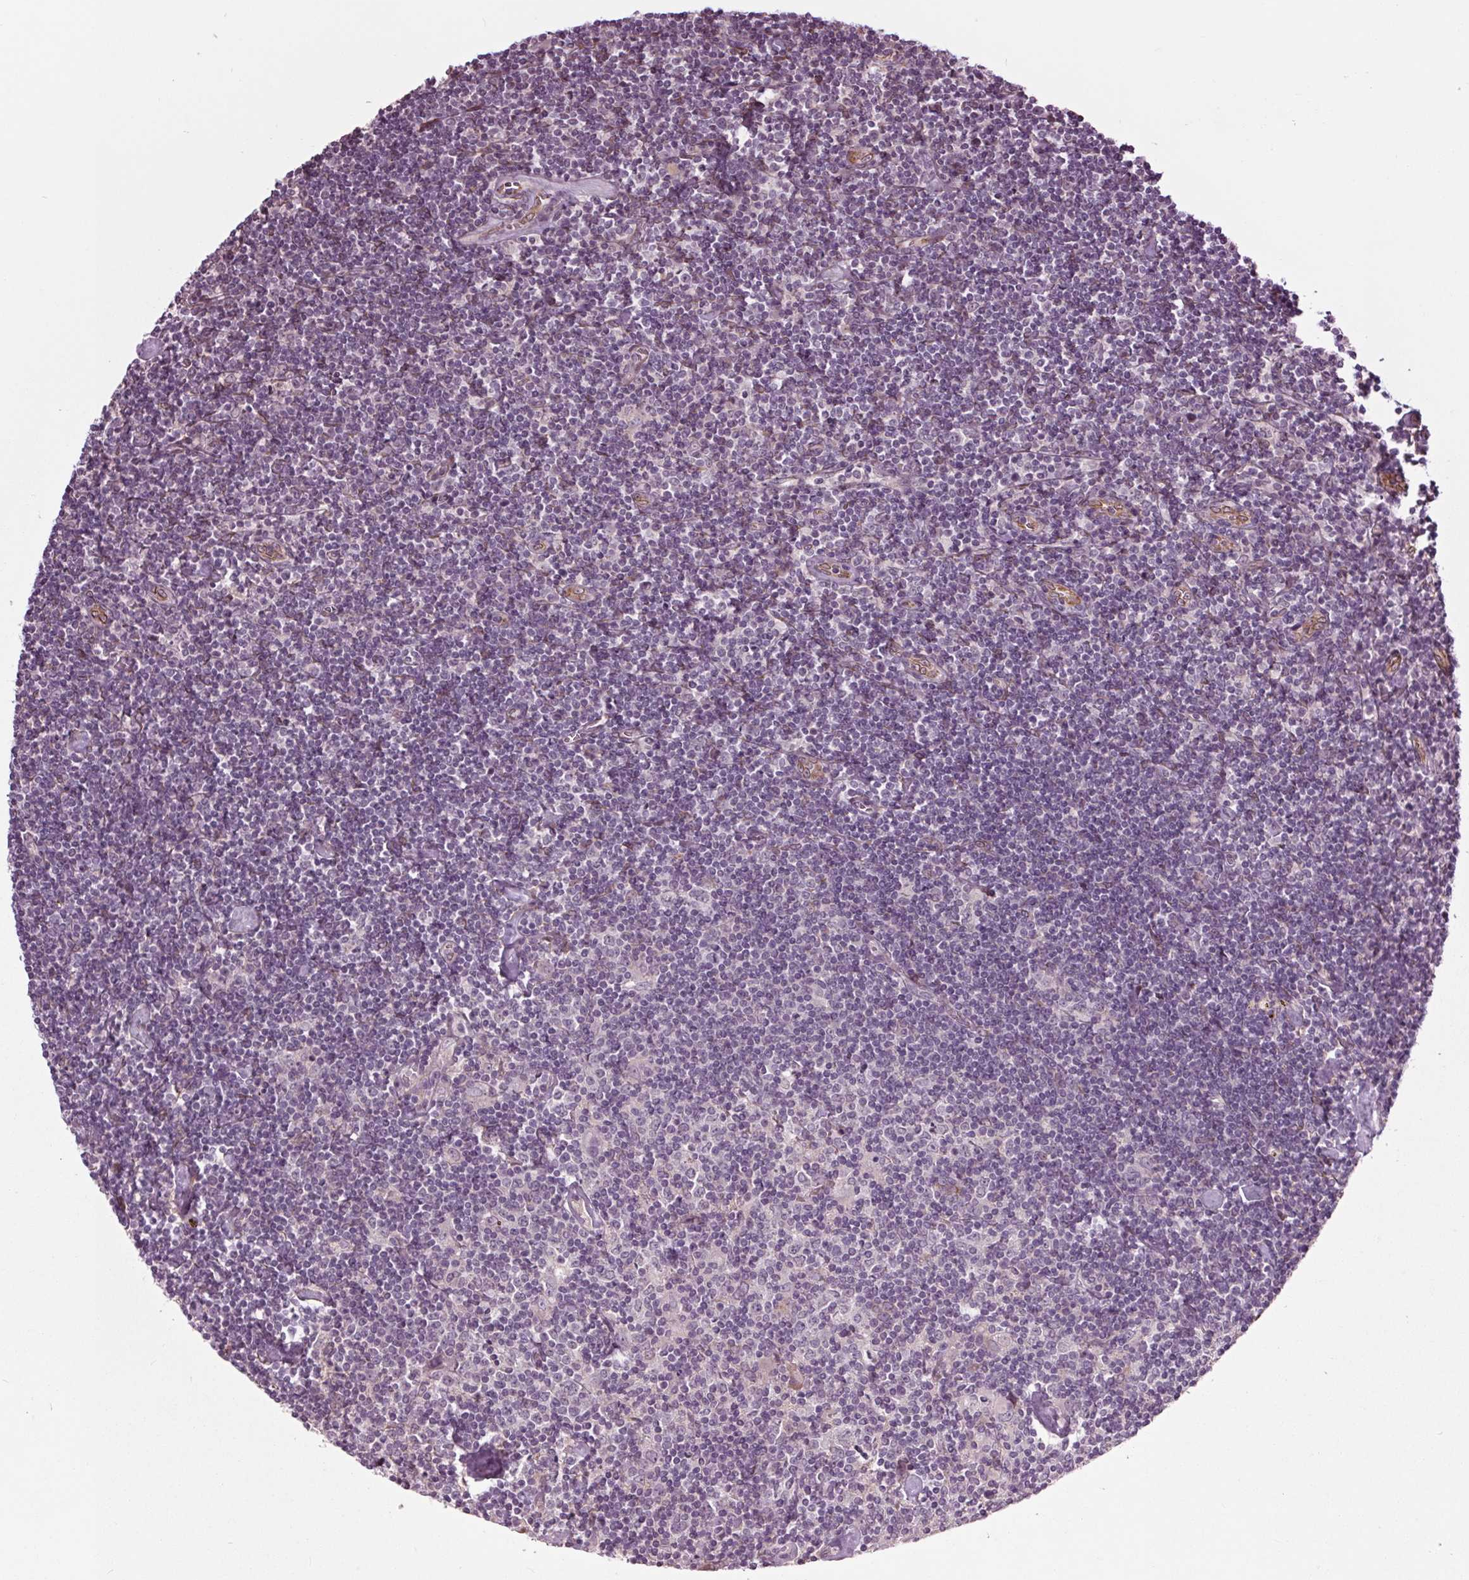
{"staining": {"intensity": "negative", "quantity": "none", "location": "none"}, "tissue": "lymphoma", "cell_type": "Tumor cells", "image_type": "cancer", "snomed": [{"axis": "morphology", "description": "Hodgkin's disease, NOS"}, {"axis": "topography", "description": "Lymph node"}], "caption": "This is an IHC image of Hodgkin's disease. There is no staining in tumor cells.", "gene": "HAUS5", "patient": {"sex": "male", "age": 40}}